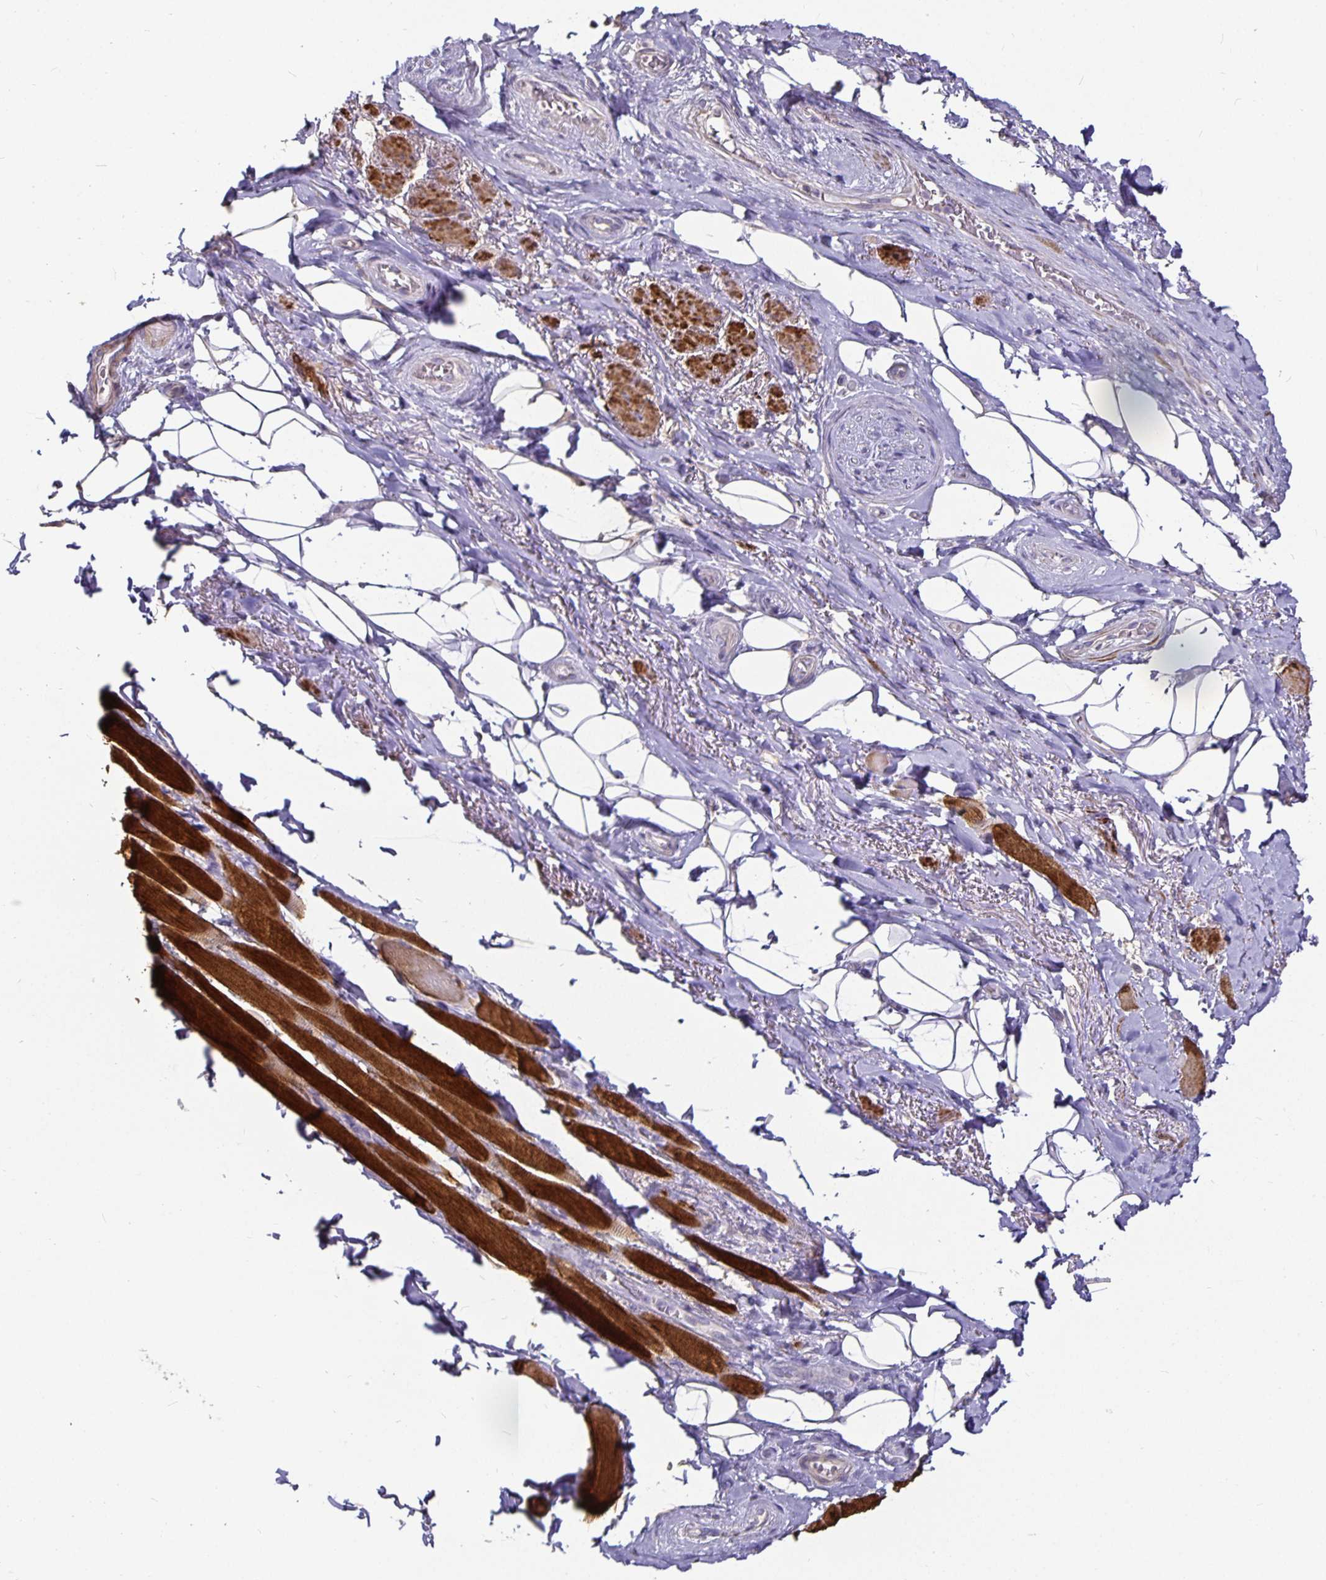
{"staining": {"intensity": "negative", "quantity": "none", "location": "none"}, "tissue": "adipose tissue", "cell_type": "Adipocytes", "image_type": "normal", "snomed": [{"axis": "morphology", "description": "Normal tissue, NOS"}, {"axis": "topography", "description": "Anal"}, {"axis": "topography", "description": "Peripheral nerve tissue"}], "caption": "Protein analysis of normal adipose tissue demonstrates no significant positivity in adipocytes. (DAB (3,3'-diaminobenzidine) IHC, high magnification).", "gene": "CA12", "patient": {"sex": "male", "age": 53}}